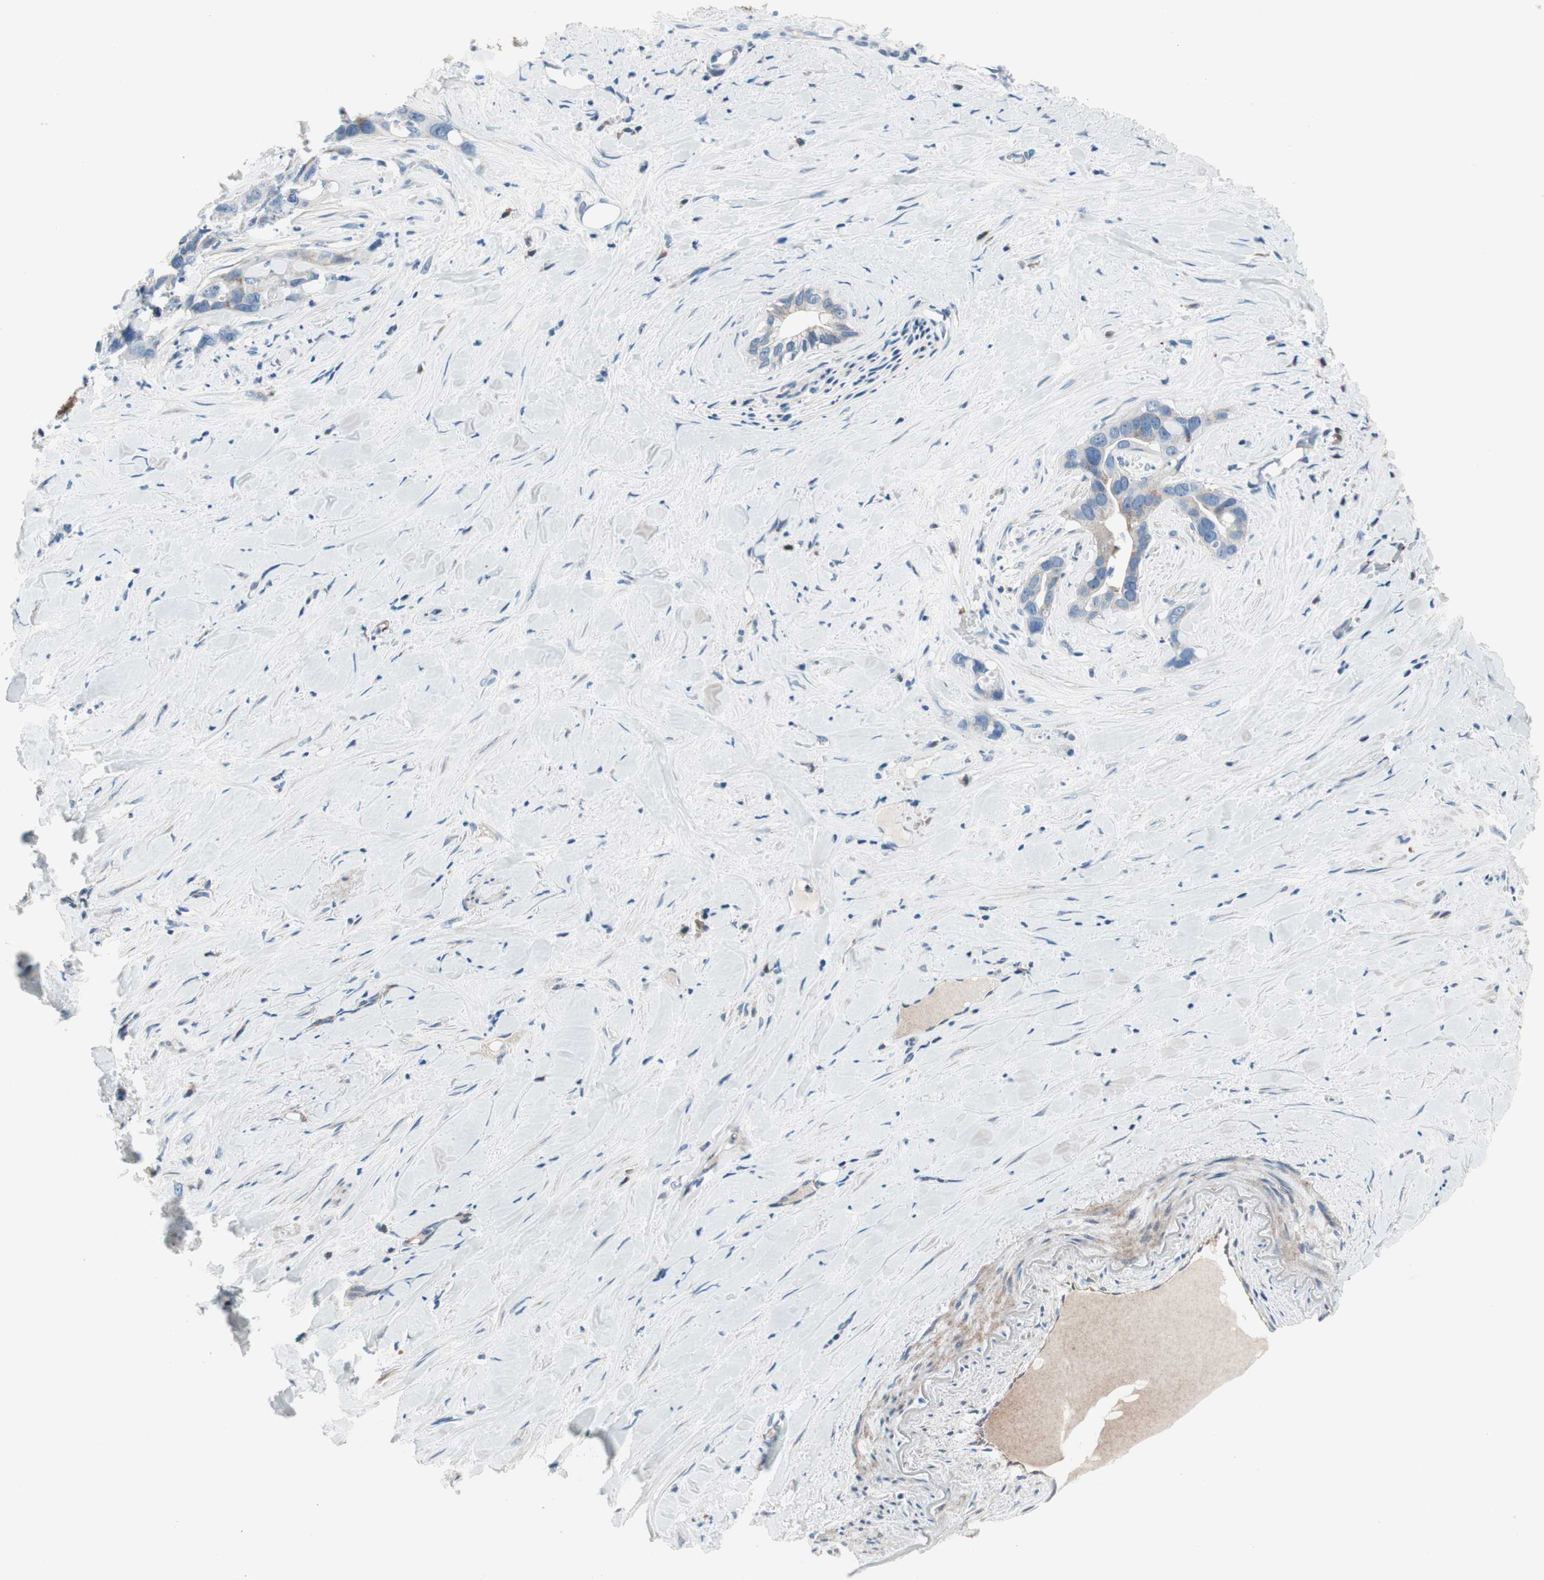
{"staining": {"intensity": "weak", "quantity": ">75%", "location": "cytoplasmic/membranous"}, "tissue": "liver cancer", "cell_type": "Tumor cells", "image_type": "cancer", "snomed": [{"axis": "morphology", "description": "Cholangiocarcinoma"}, {"axis": "topography", "description": "Liver"}], "caption": "Weak cytoplasmic/membranous protein staining is present in about >75% of tumor cells in liver cancer (cholangiocarcinoma).", "gene": "PRDX2", "patient": {"sex": "female", "age": 65}}